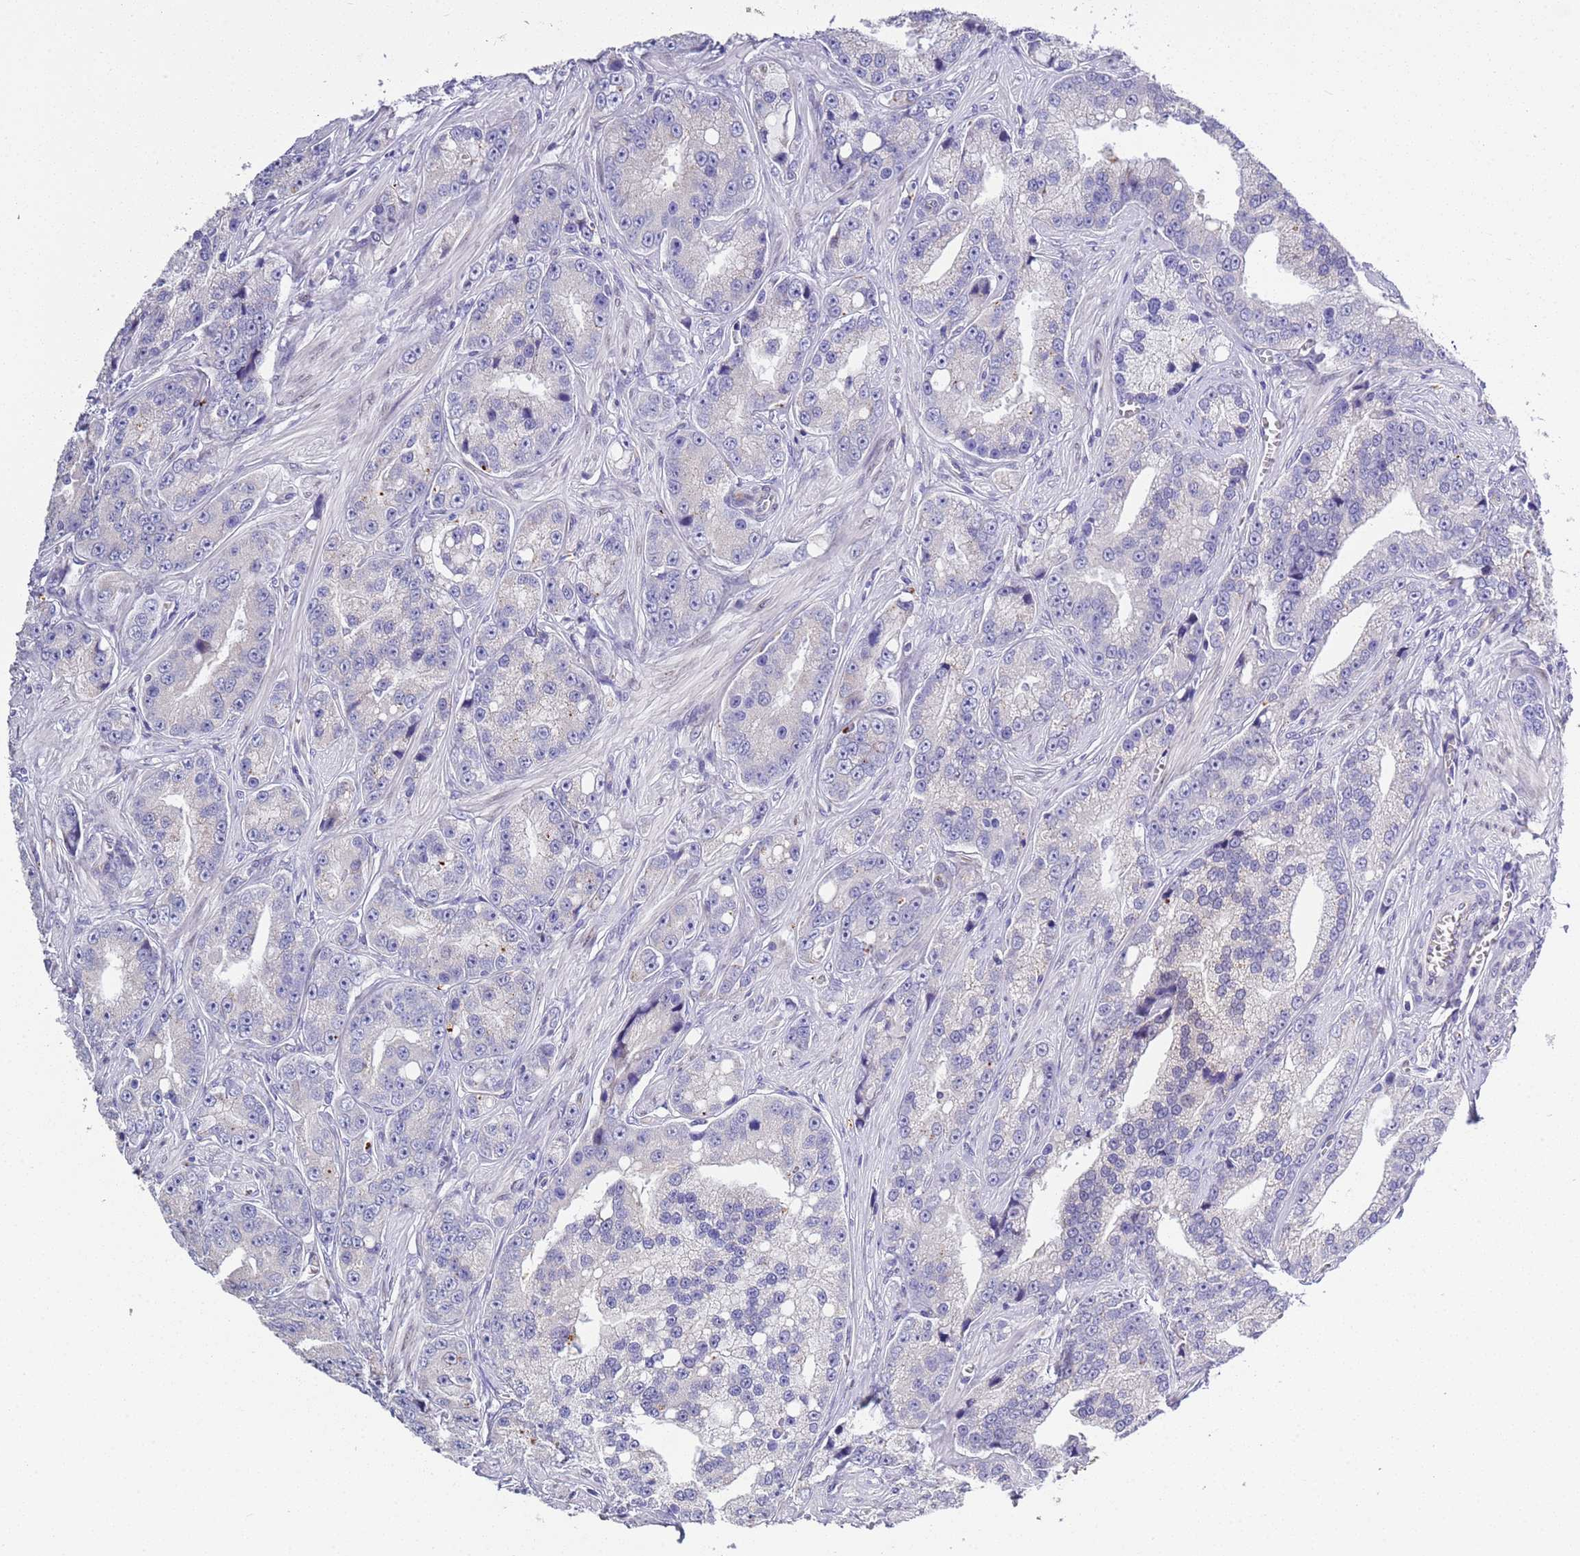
{"staining": {"intensity": "negative", "quantity": "none", "location": "none"}, "tissue": "prostate cancer", "cell_type": "Tumor cells", "image_type": "cancer", "snomed": [{"axis": "morphology", "description": "Adenocarcinoma, High grade"}, {"axis": "topography", "description": "Prostate"}], "caption": "Immunohistochemistry image of prostate high-grade adenocarcinoma stained for a protein (brown), which reveals no staining in tumor cells.", "gene": "BRMS1L", "patient": {"sex": "male", "age": 74}}